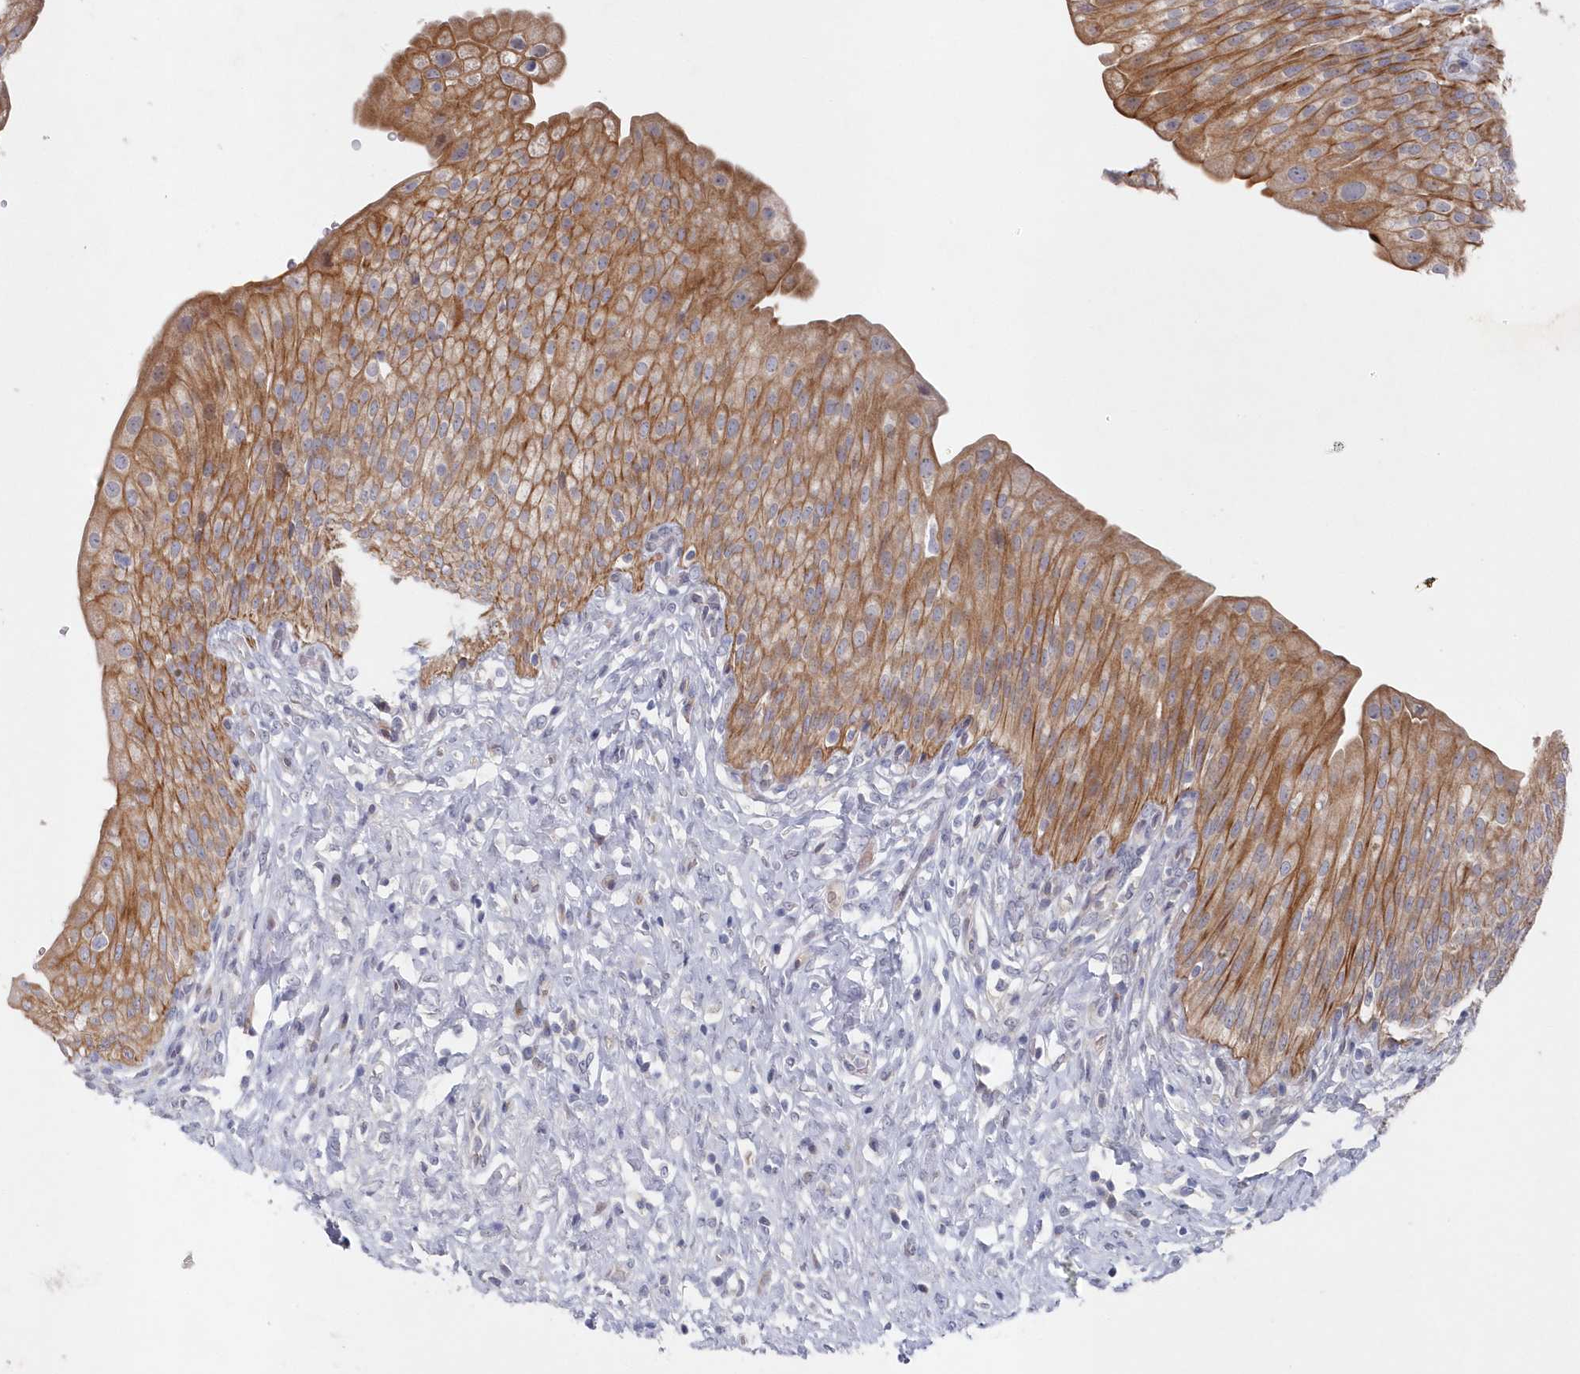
{"staining": {"intensity": "moderate", "quantity": ">75%", "location": "cytoplasmic/membranous"}, "tissue": "urinary bladder", "cell_type": "Urothelial cells", "image_type": "normal", "snomed": [{"axis": "morphology", "description": "Normal tissue, NOS"}, {"axis": "morphology", "description": "Urothelial carcinoma, High grade"}, {"axis": "topography", "description": "Urinary bladder"}], "caption": "Immunohistochemistry (DAB) staining of benign human urinary bladder demonstrates moderate cytoplasmic/membranous protein staining in approximately >75% of urothelial cells. The protein is shown in brown color, while the nuclei are stained blue.", "gene": "KIAA1586", "patient": {"sex": "male", "age": 46}}